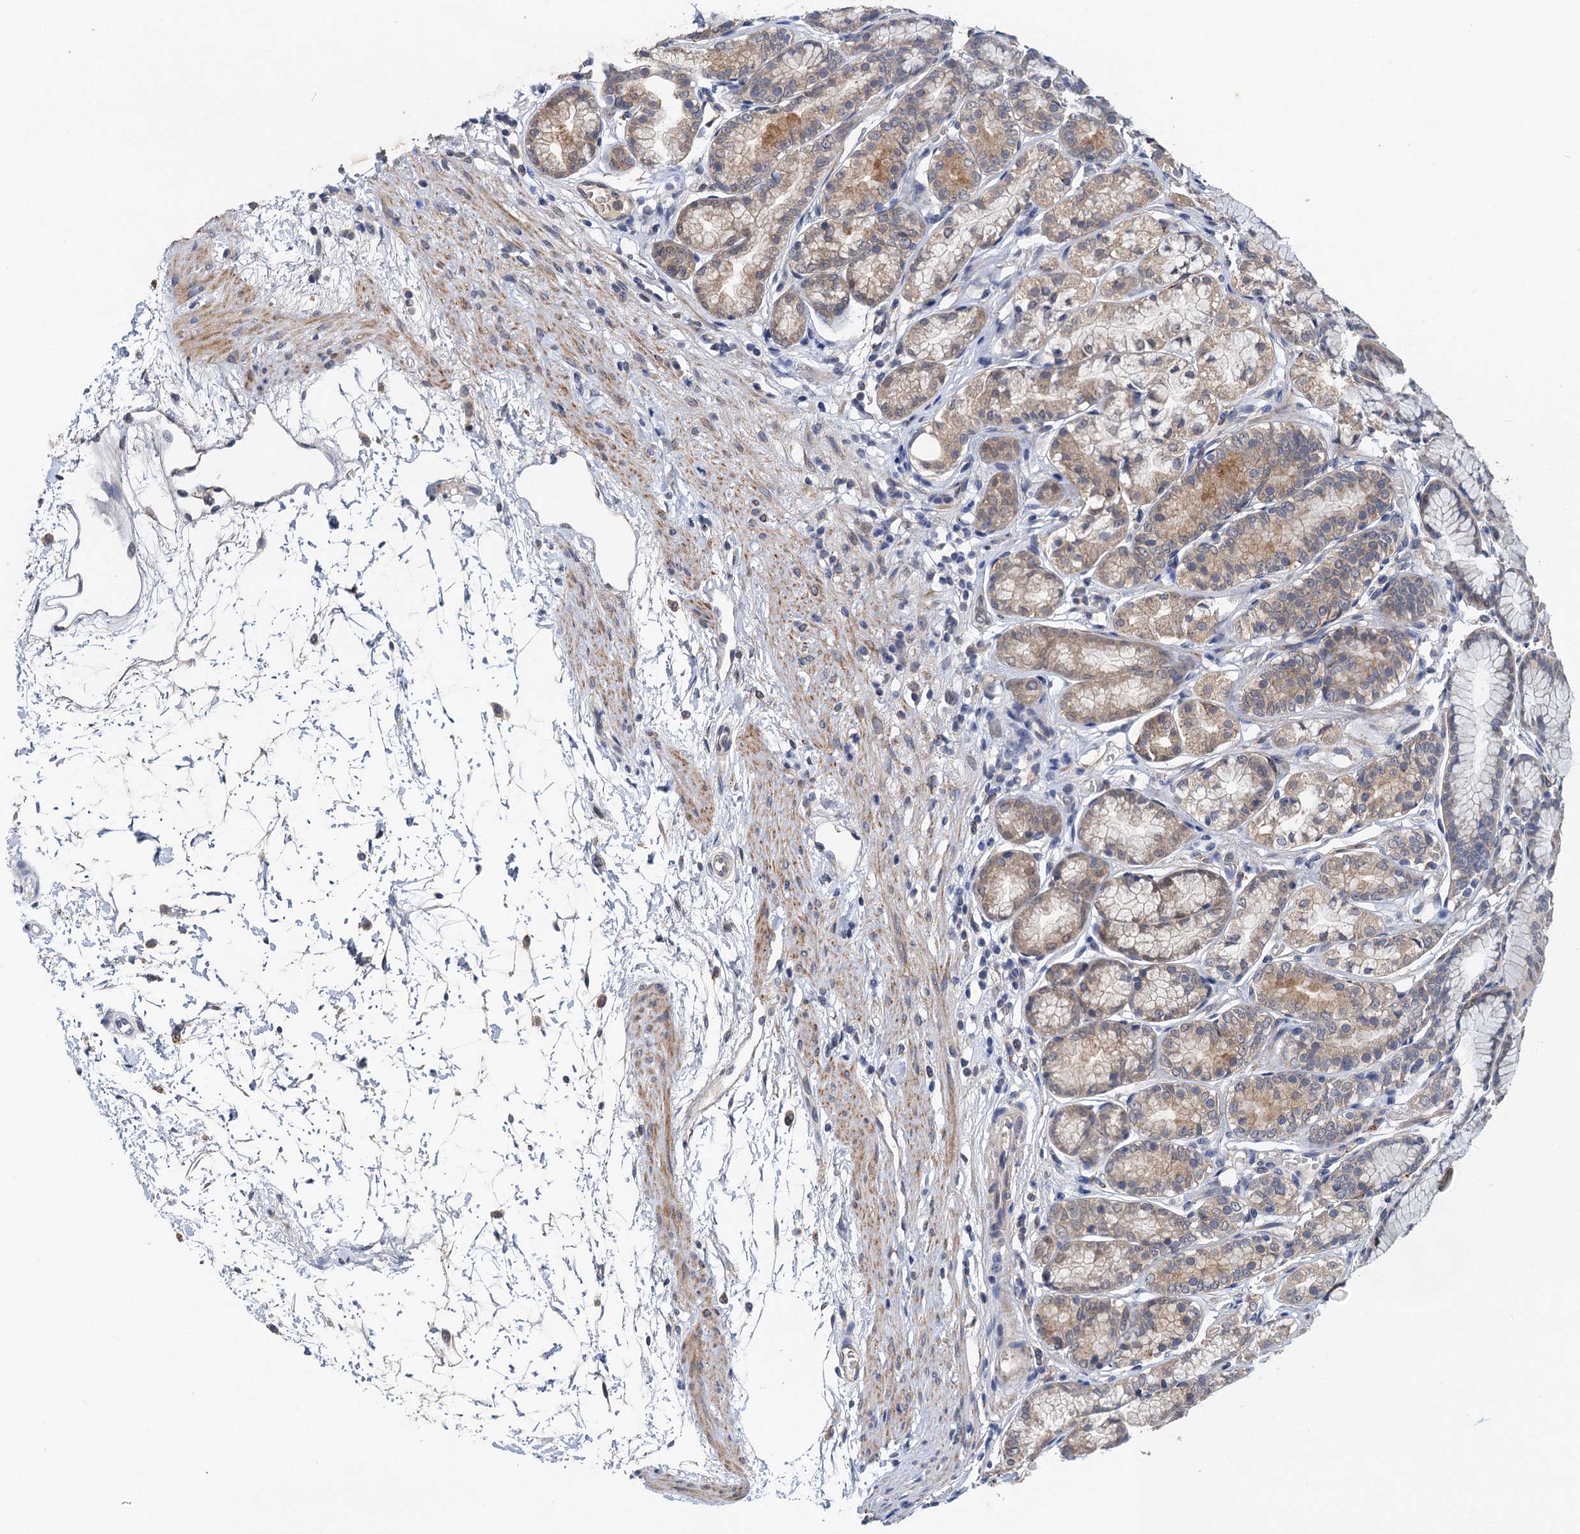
{"staining": {"intensity": "moderate", "quantity": "25%-75%", "location": "cytoplasmic/membranous,nuclear"}, "tissue": "stomach", "cell_type": "Glandular cells", "image_type": "normal", "snomed": [{"axis": "morphology", "description": "Normal tissue, NOS"}, {"axis": "morphology", "description": "Adenocarcinoma, NOS"}, {"axis": "morphology", "description": "Adenocarcinoma, High grade"}, {"axis": "topography", "description": "Stomach, upper"}, {"axis": "topography", "description": "Stomach"}], "caption": "About 25%-75% of glandular cells in benign human stomach show moderate cytoplasmic/membranous,nuclear protein expression as visualized by brown immunohistochemical staining.", "gene": "TMEM39B", "patient": {"sex": "female", "age": 65}}